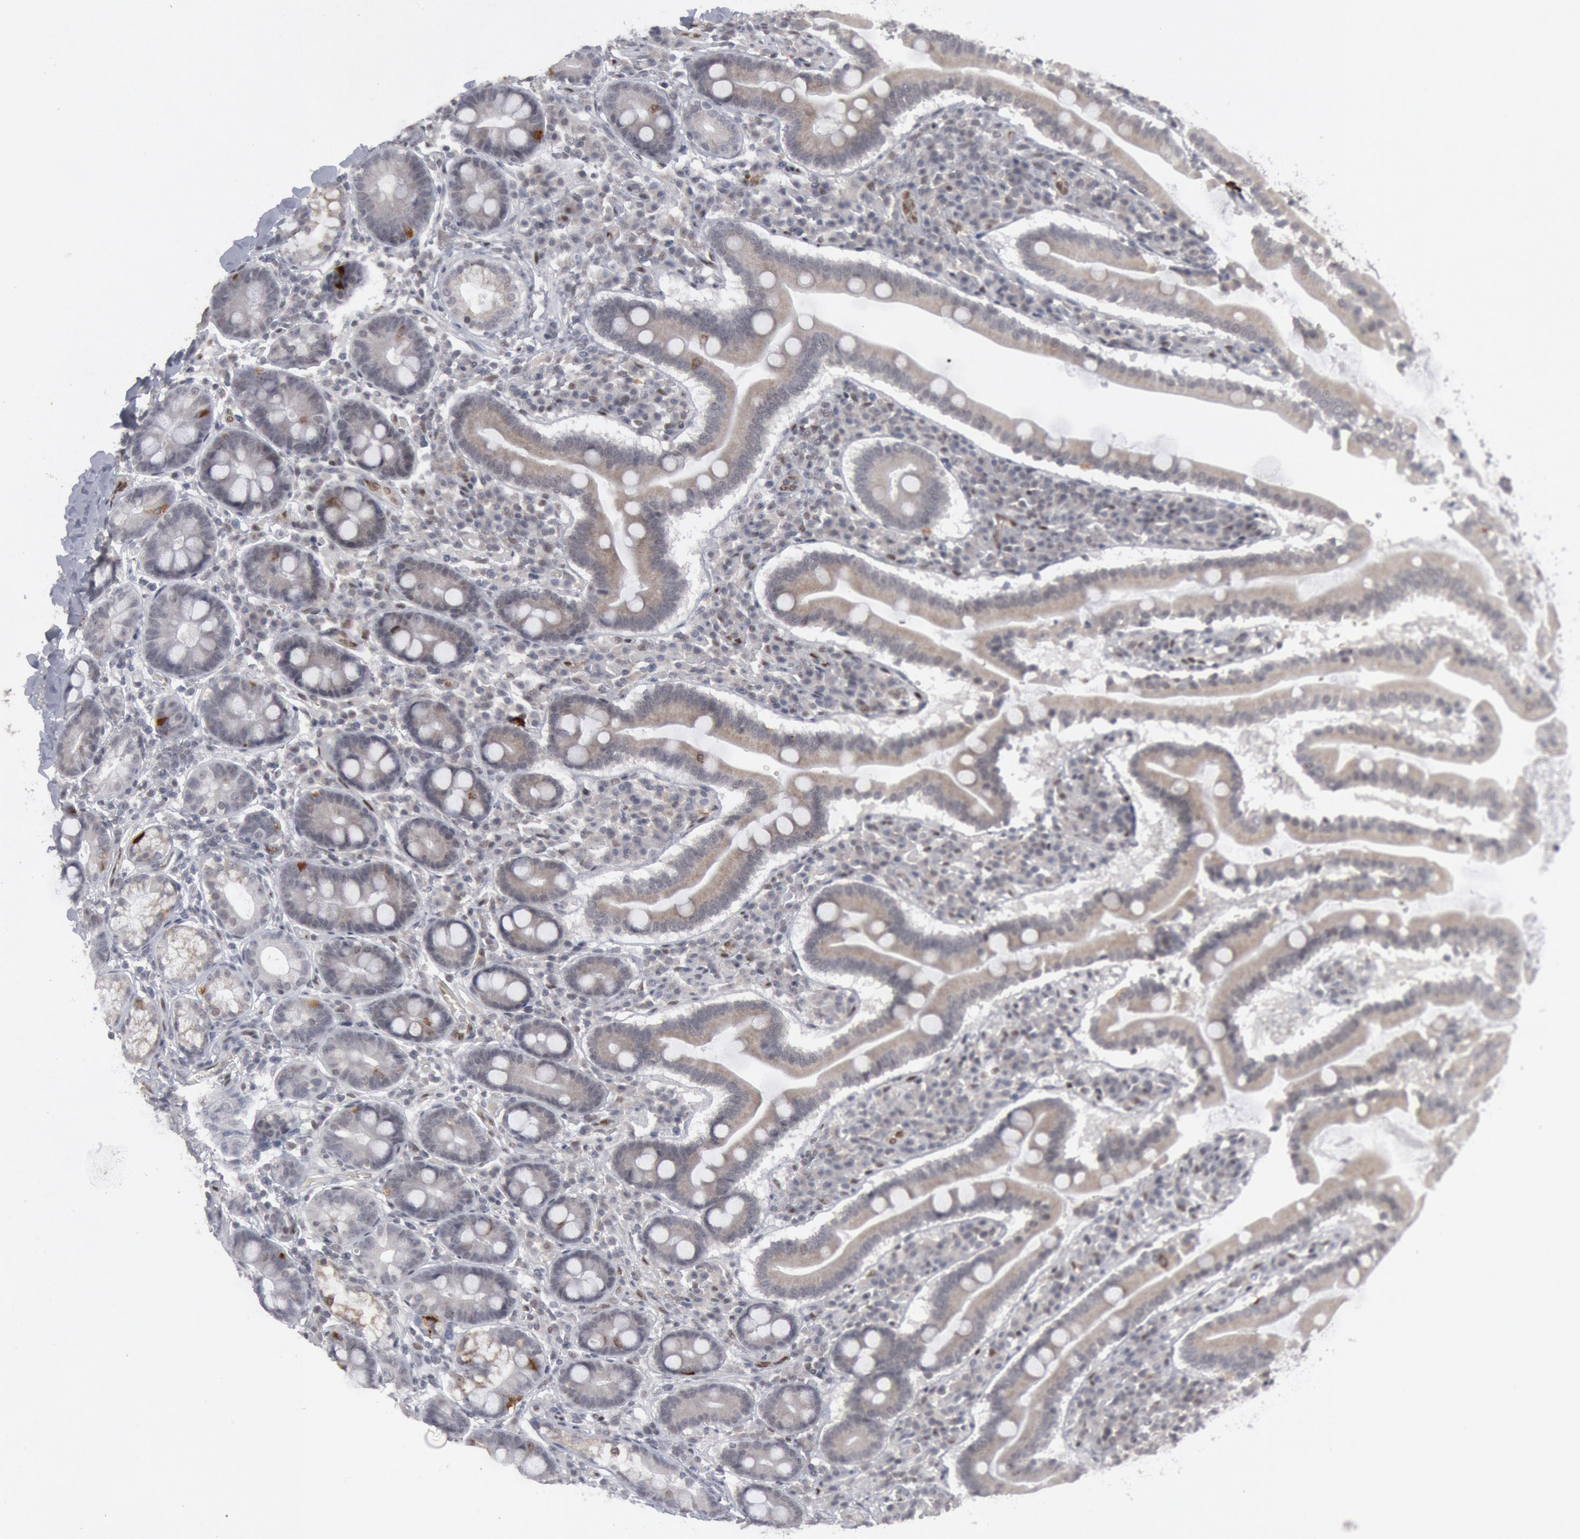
{"staining": {"intensity": "negative", "quantity": "none", "location": "none"}, "tissue": "duodenum", "cell_type": "Glandular cells", "image_type": "normal", "snomed": [{"axis": "morphology", "description": "Normal tissue, NOS"}, {"axis": "topography", "description": "Duodenum"}], "caption": "Immunohistochemistry photomicrograph of unremarkable duodenum stained for a protein (brown), which exhibits no expression in glandular cells. (DAB (3,3'-diaminobenzidine) immunohistochemistry visualized using brightfield microscopy, high magnification).", "gene": "FOXO1", "patient": {"sex": "male", "age": 50}}